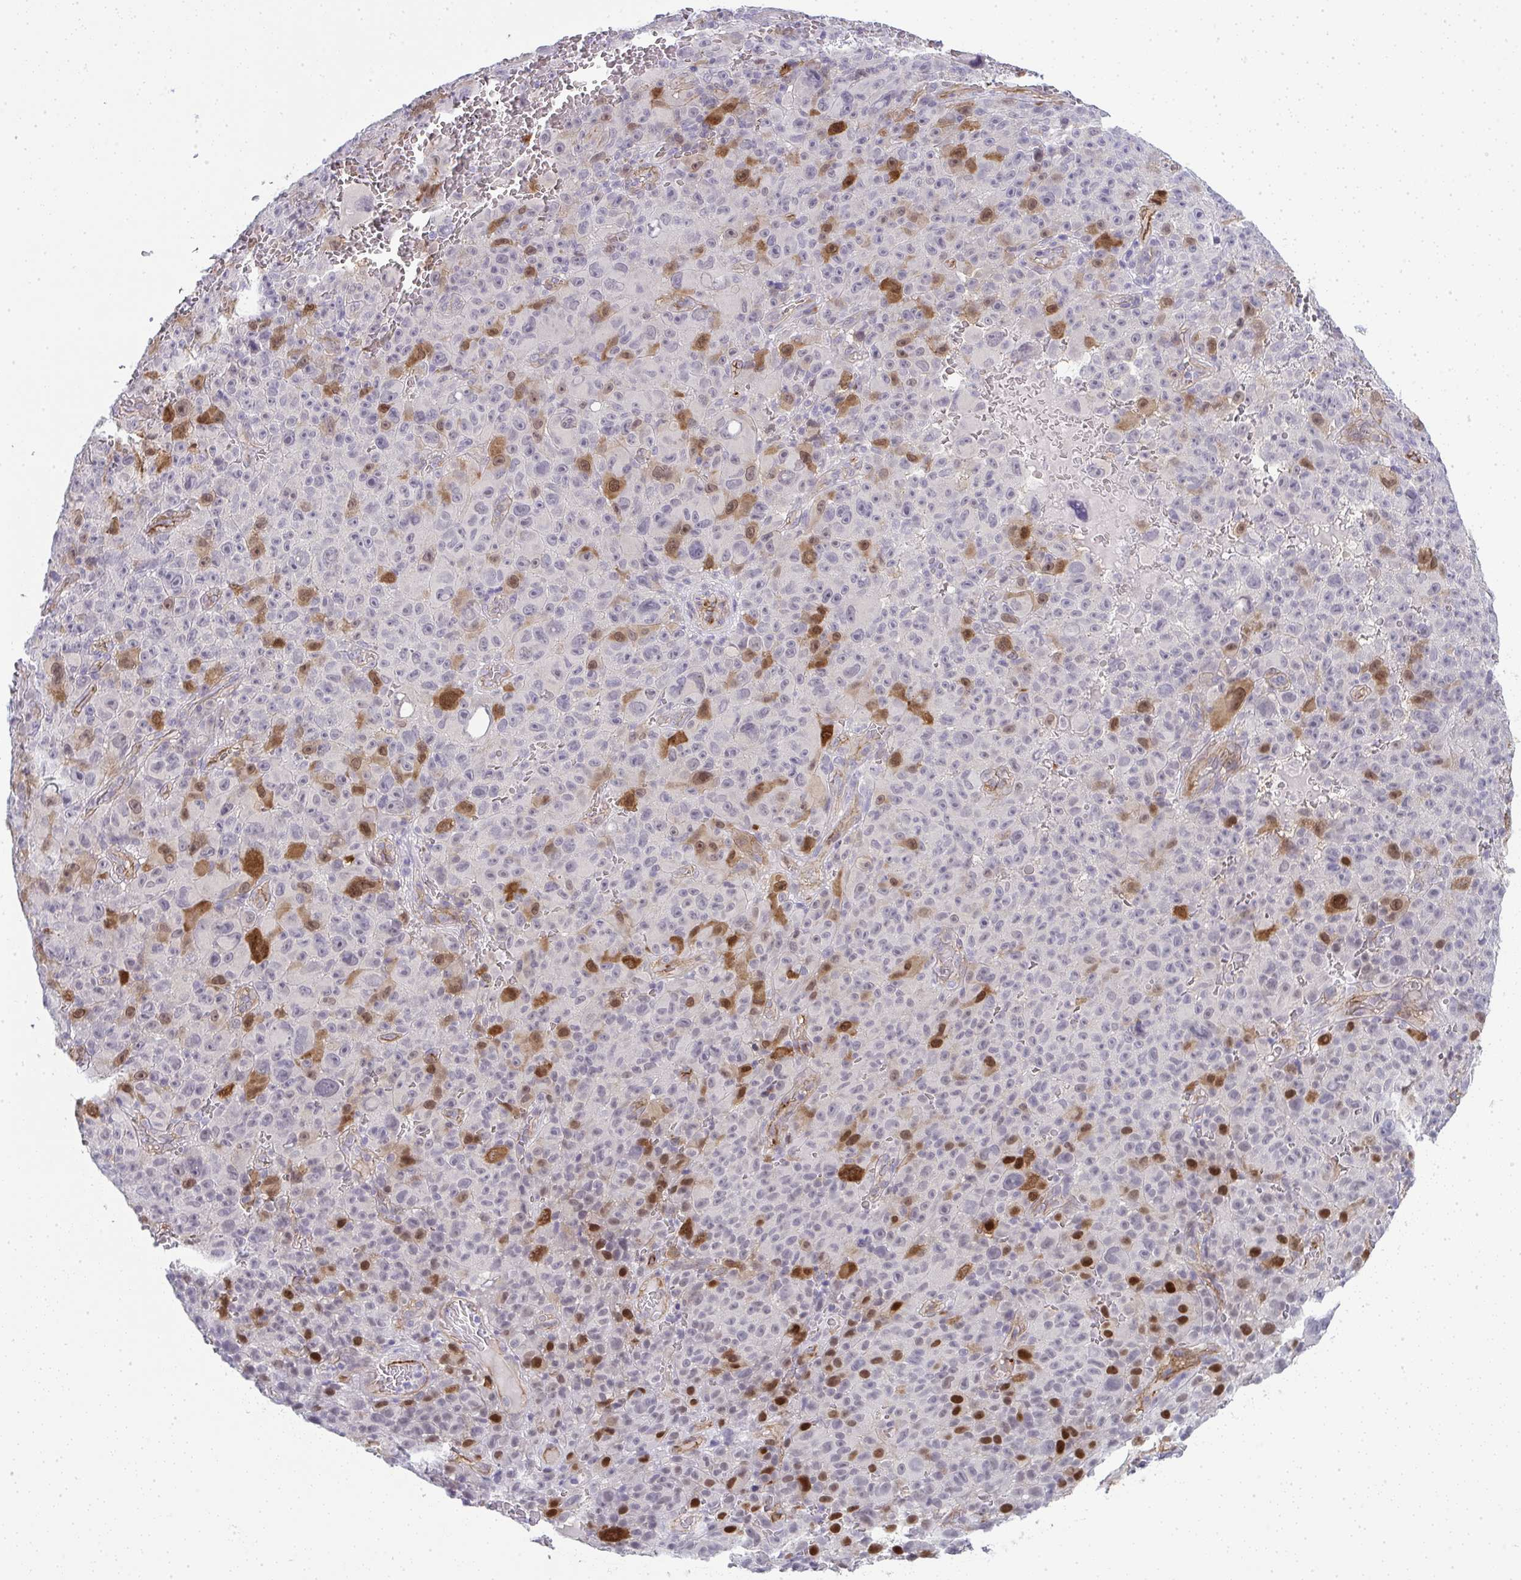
{"staining": {"intensity": "moderate", "quantity": "<25%", "location": "cytoplasmic/membranous,nuclear"}, "tissue": "melanoma", "cell_type": "Tumor cells", "image_type": "cancer", "snomed": [{"axis": "morphology", "description": "Malignant melanoma, NOS"}, {"axis": "topography", "description": "Skin"}], "caption": "High-power microscopy captured an immunohistochemistry (IHC) histopathology image of melanoma, revealing moderate cytoplasmic/membranous and nuclear expression in approximately <25% of tumor cells.", "gene": "UBE2S", "patient": {"sex": "female", "age": 82}}